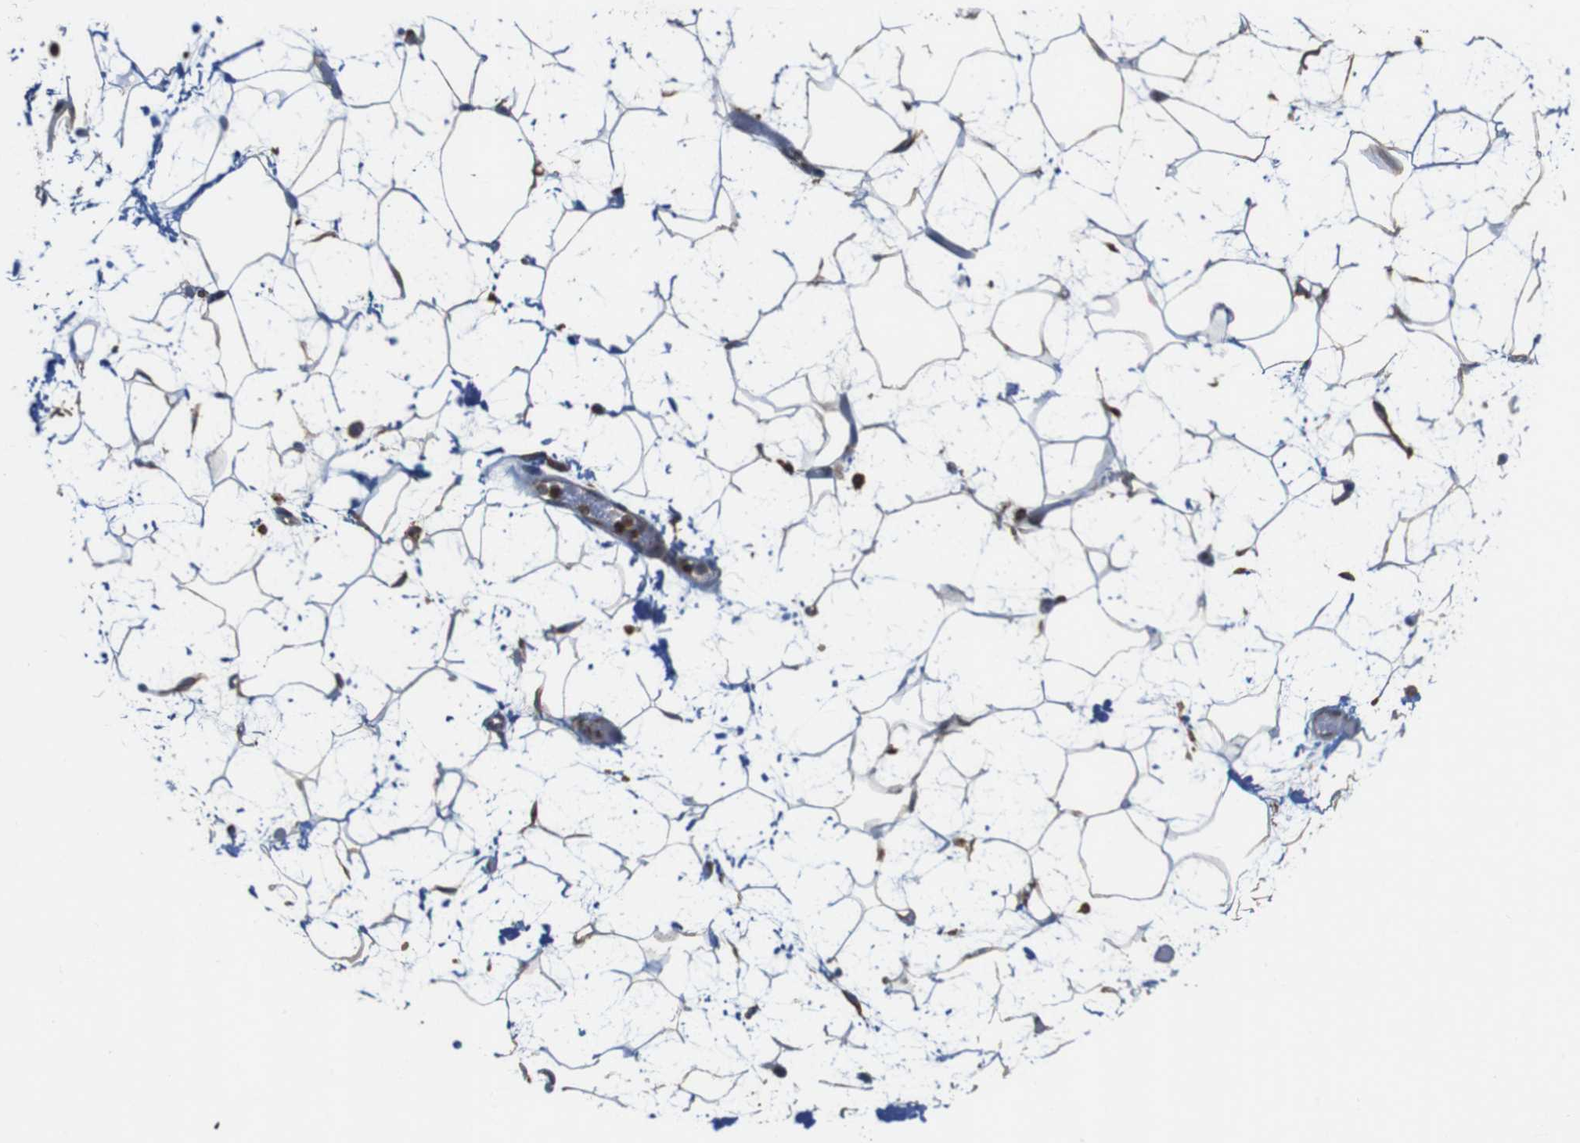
{"staining": {"intensity": "moderate", "quantity": ">75%", "location": "cytoplasmic/membranous"}, "tissue": "adipose tissue", "cell_type": "Adipocytes", "image_type": "normal", "snomed": [{"axis": "morphology", "description": "Normal tissue, NOS"}, {"axis": "topography", "description": "Soft tissue"}], "caption": "Normal adipose tissue reveals moderate cytoplasmic/membranous positivity in approximately >75% of adipocytes The protein of interest is shown in brown color, while the nuclei are stained blue..", "gene": "UGGT1", "patient": {"sex": "male", "age": 72}}